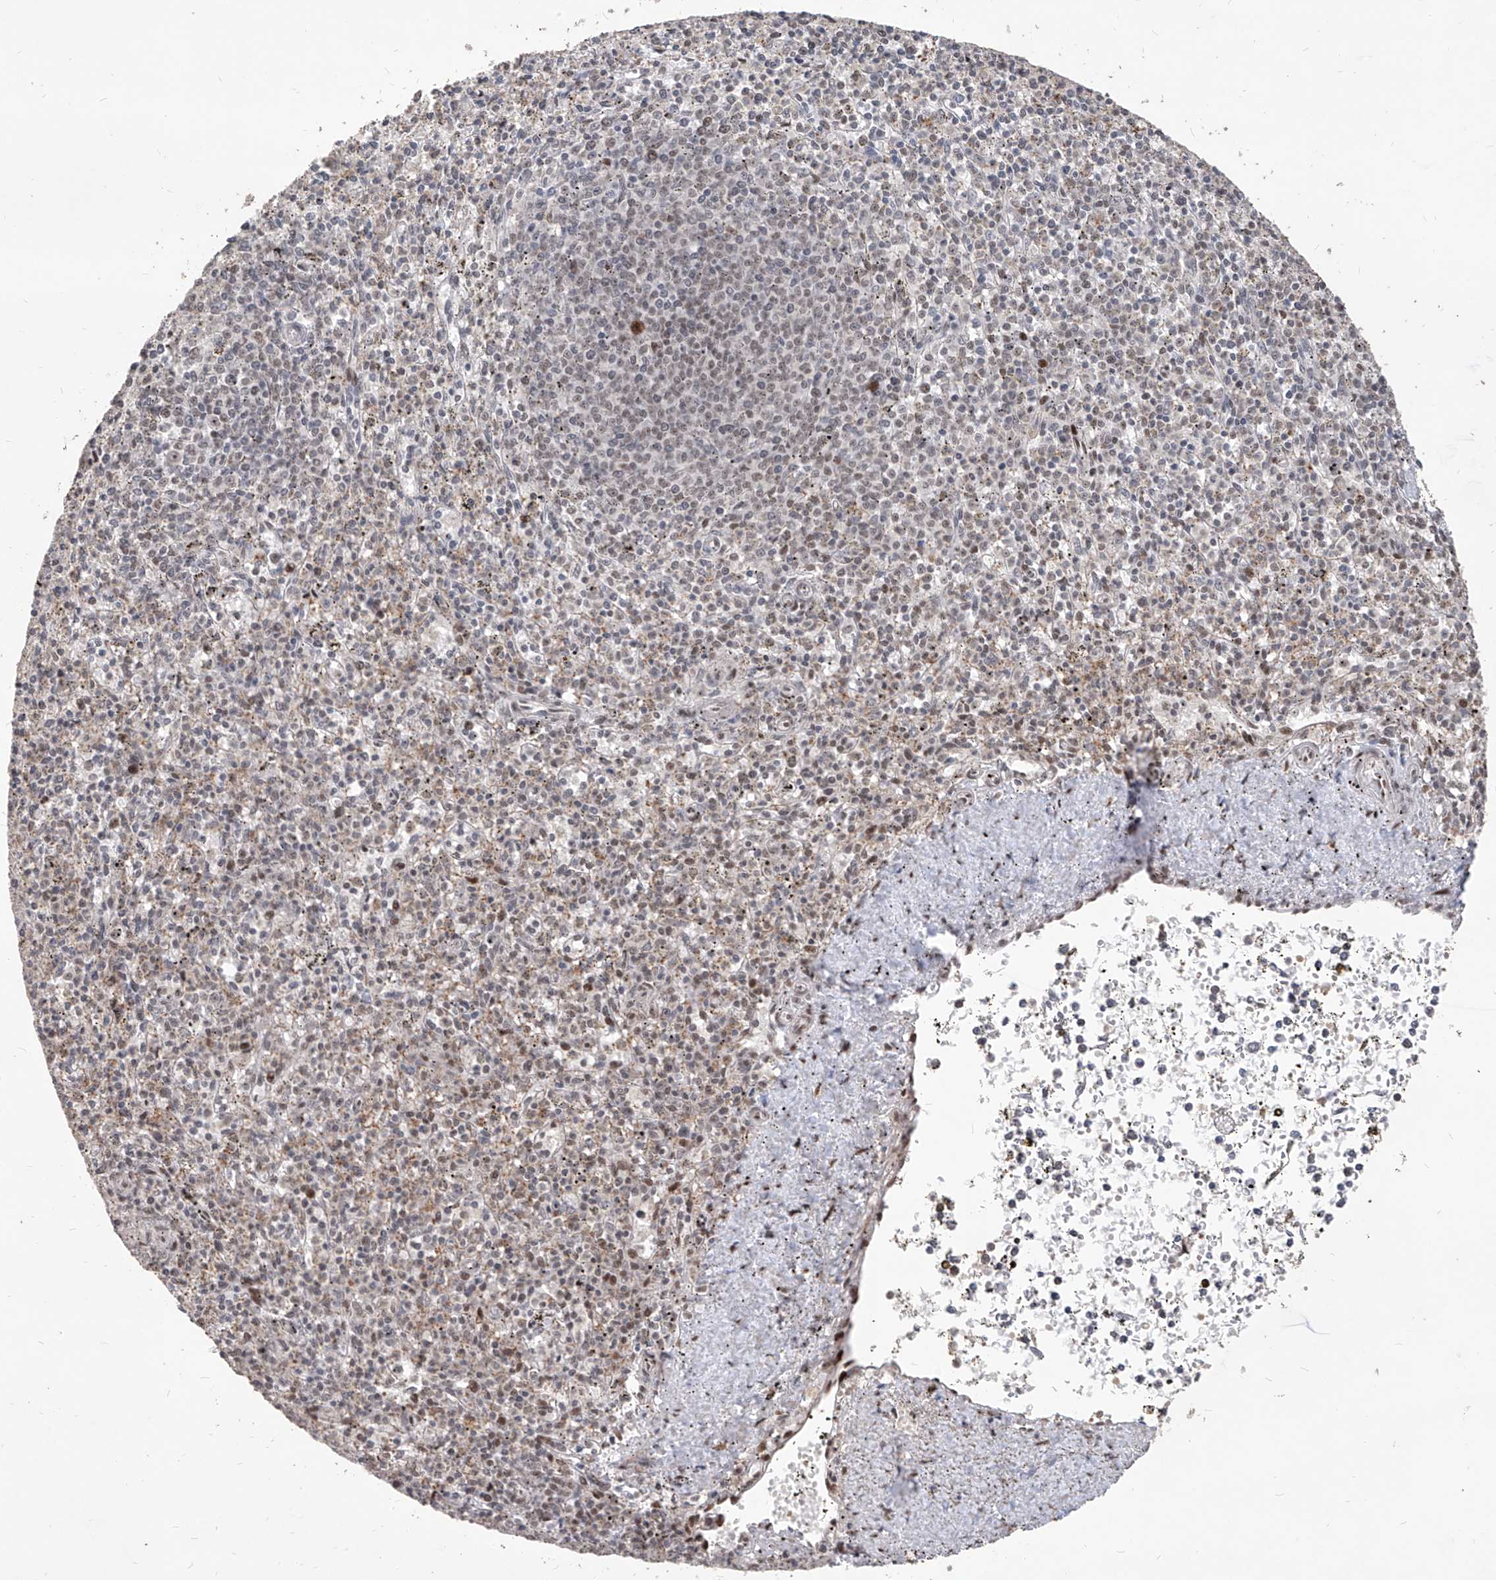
{"staining": {"intensity": "moderate", "quantity": "<25%", "location": "nuclear"}, "tissue": "spleen", "cell_type": "Cells in red pulp", "image_type": "normal", "snomed": [{"axis": "morphology", "description": "Normal tissue, NOS"}, {"axis": "topography", "description": "Spleen"}], "caption": "DAB (3,3'-diaminobenzidine) immunohistochemical staining of benign human spleen exhibits moderate nuclear protein staining in about <25% of cells in red pulp.", "gene": "IRF2", "patient": {"sex": "male", "age": 72}}